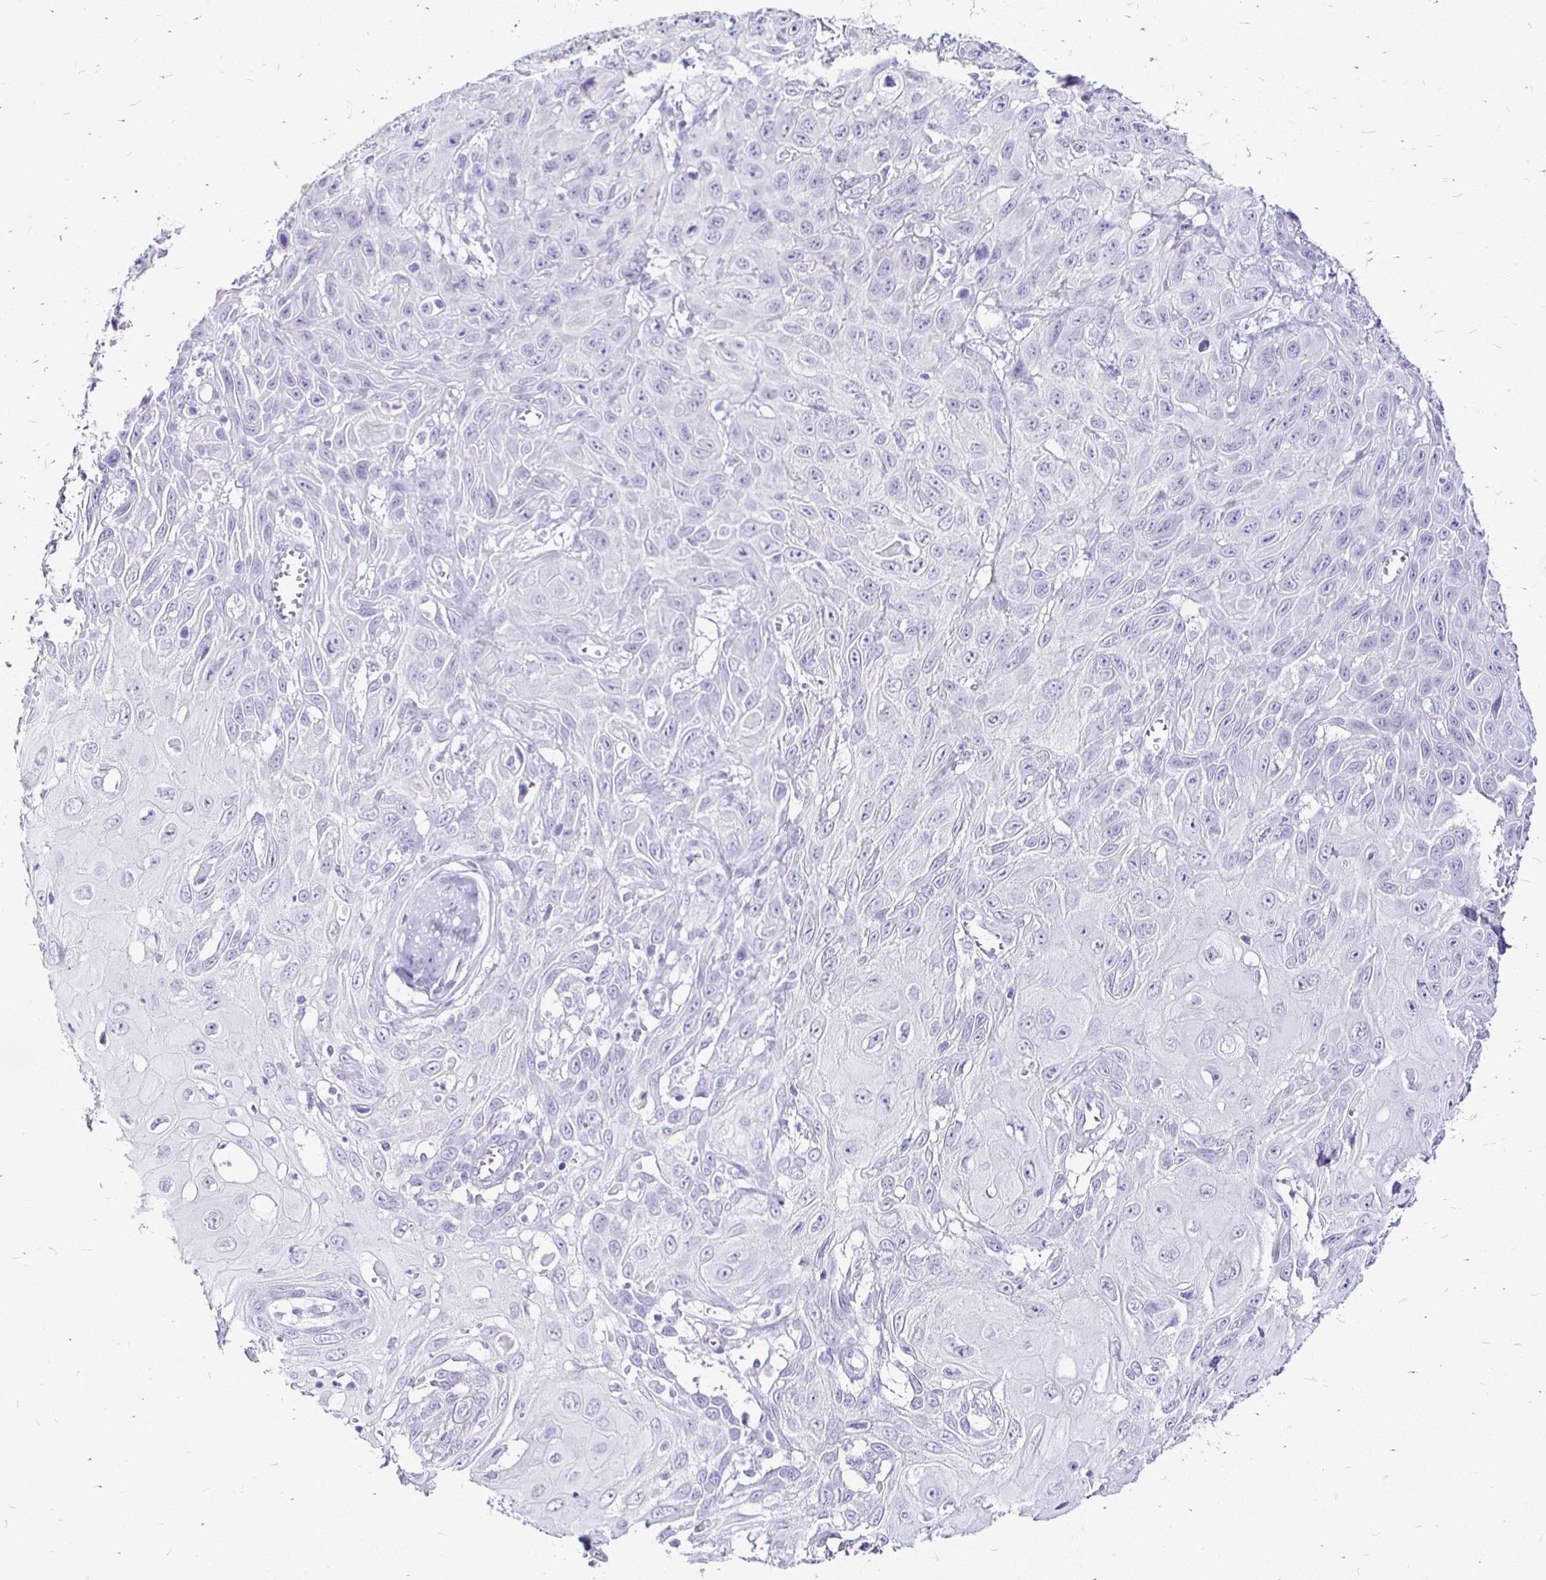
{"staining": {"intensity": "negative", "quantity": "none", "location": "none"}, "tissue": "skin cancer", "cell_type": "Tumor cells", "image_type": "cancer", "snomed": [{"axis": "morphology", "description": "Squamous cell carcinoma, NOS"}, {"axis": "topography", "description": "Skin"}, {"axis": "topography", "description": "Vulva"}], "caption": "This is an immunohistochemistry photomicrograph of skin cancer (squamous cell carcinoma). There is no expression in tumor cells.", "gene": "IRGC", "patient": {"sex": "female", "age": 71}}